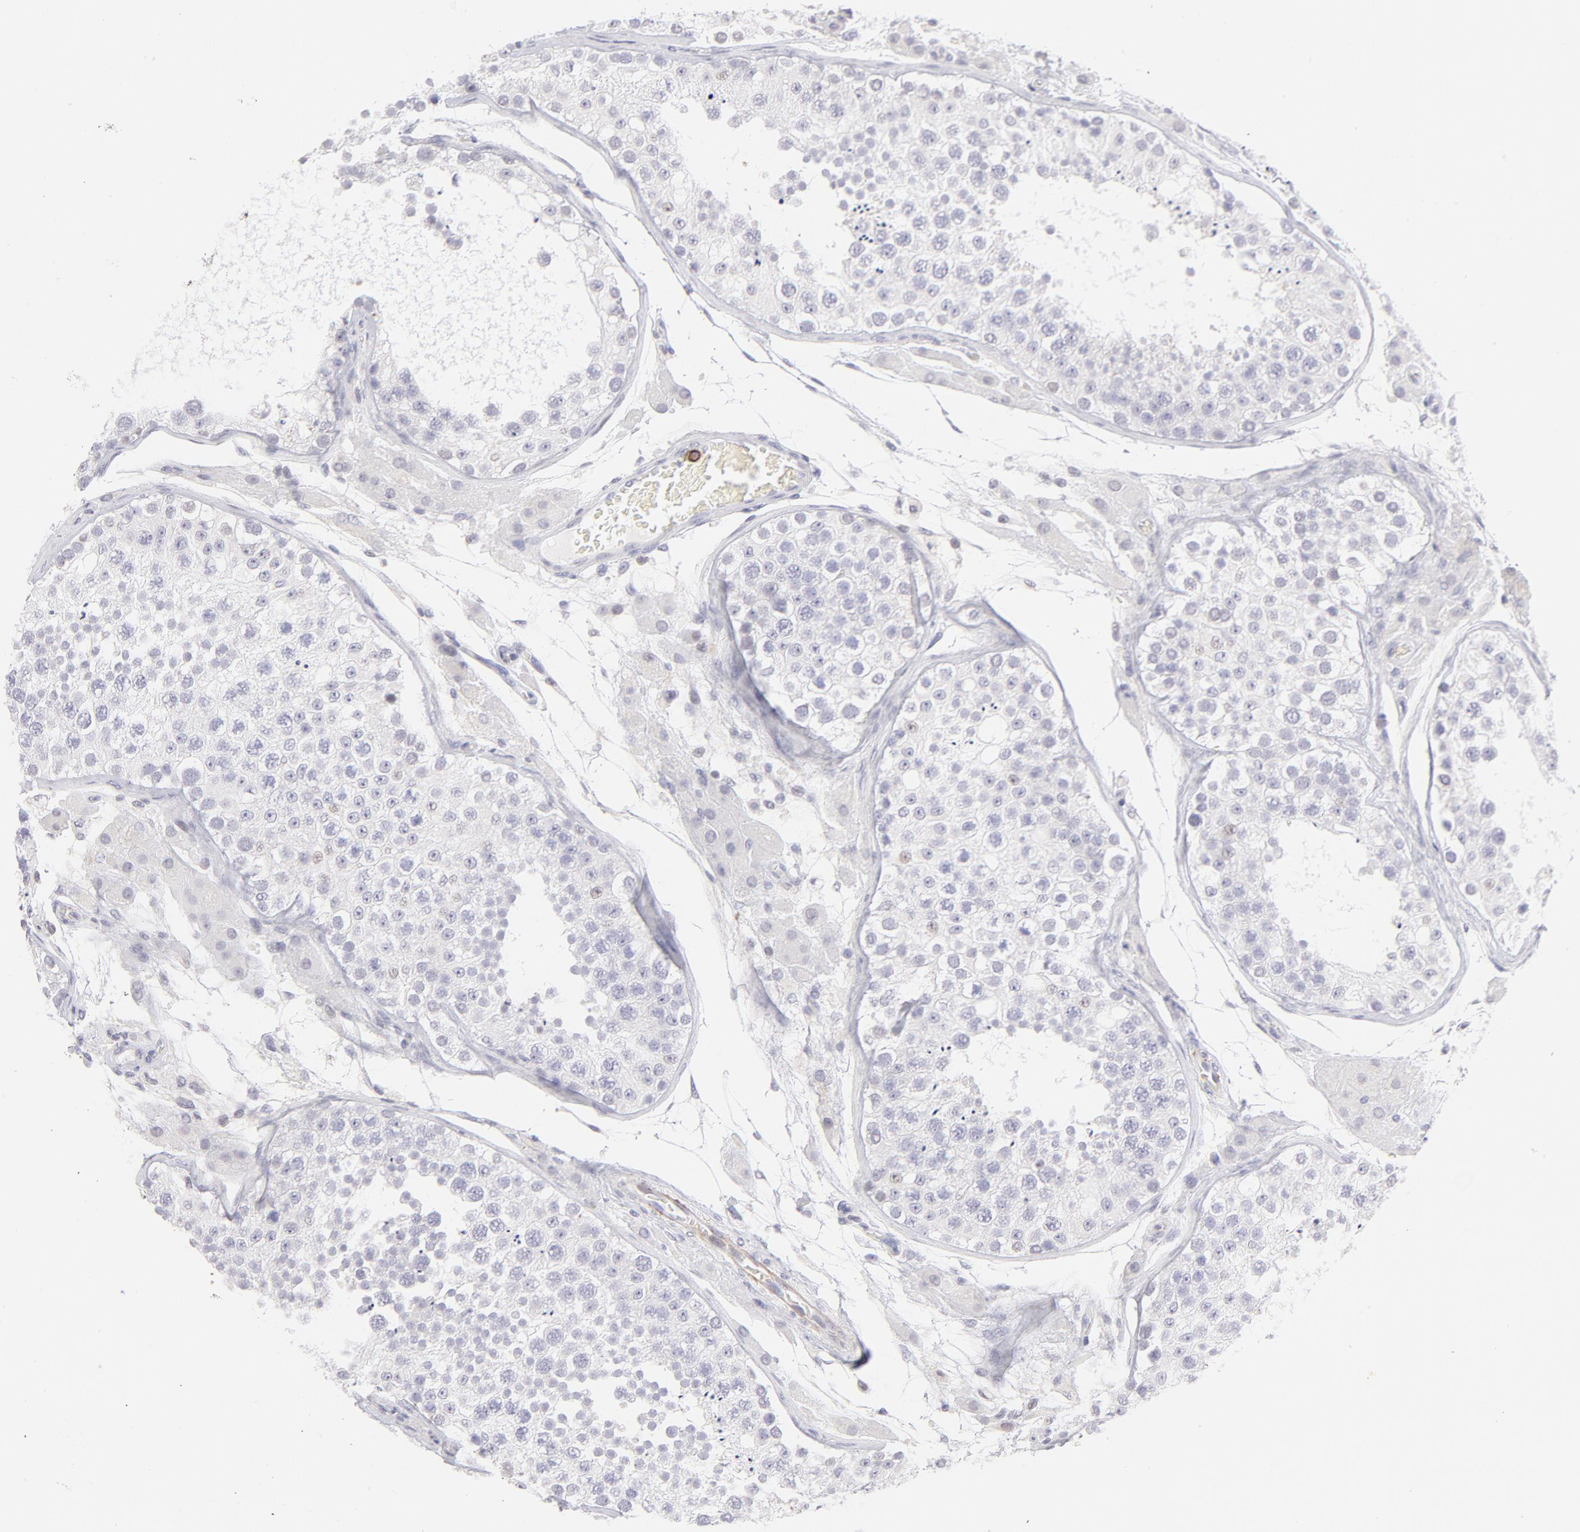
{"staining": {"intensity": "negative", "quantity": "none", "location": "none"}, "tissue": "testis", "cell_type": "Cells in seminiferous ducts", "image_type": "normal", "snomed": [{"axis": "morphology", "description": "Normal tissue, NOS"}, {"axis": "topography", "description": "Testis"}], "caption": "Photomicrograph shows no significant protein positivity in cells in seminiferous ducts of normal testis. Nuclei are stained in blue.", "gene": "LTB4R", "patient": {"sex": "male", "age": 26}}